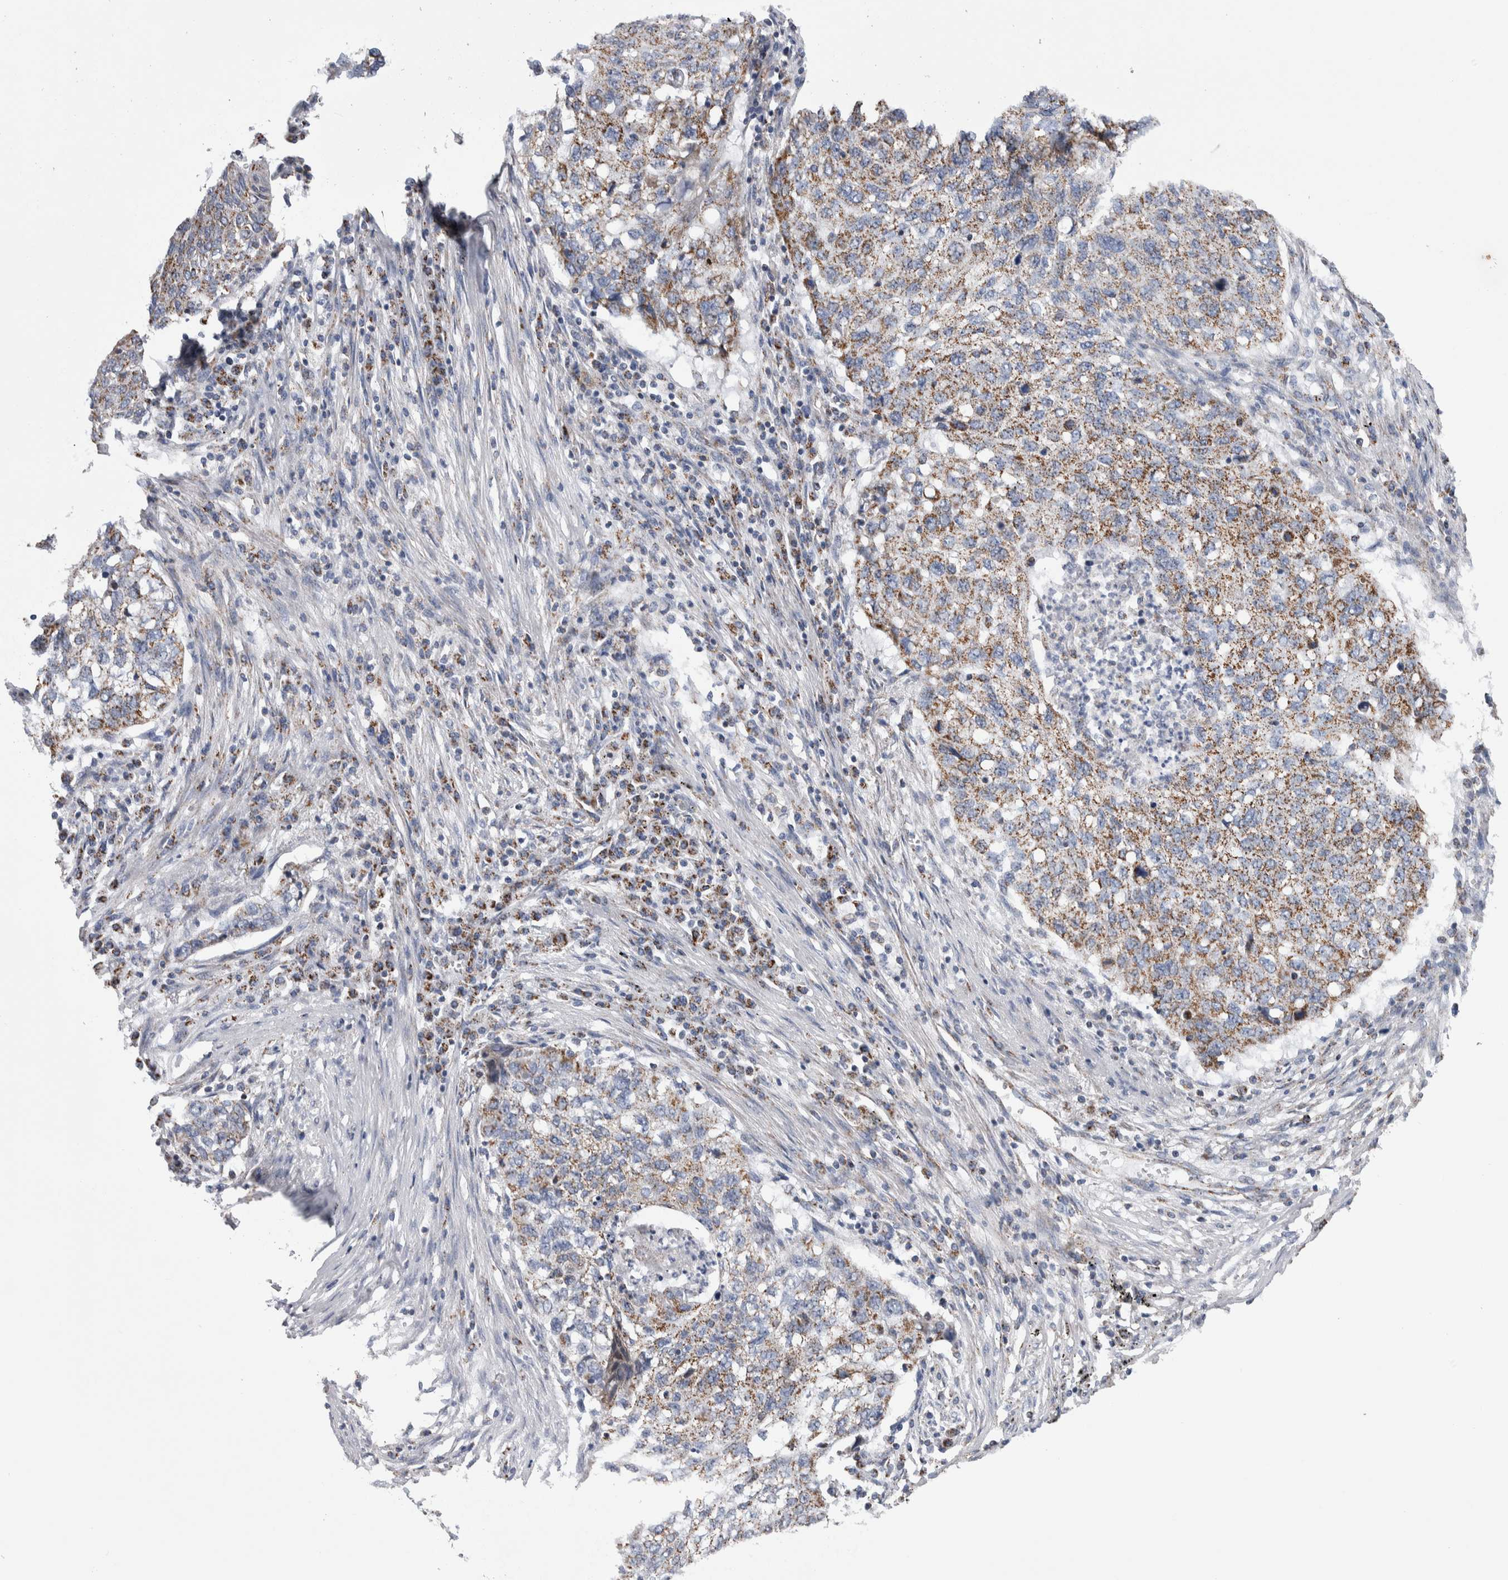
{"staining": {"intensity": "moderate", "quantity": ">75%", "location": "cytoplasmic/membranous"}, "tissue": "lung cancer", "cell_type": "Tumor cells", "image_type": "cancer", "snomed": [{"axis": "morphology", "description": "Squamous cell carcinoma, NOS"}, {"axis": "topography", "description": "Lung"}], "caption": "Immunohistochemical staining of lung cancer exhibits moderate cytoplasmic/membranous protein staining in approximately >75% of tumor cells.", "gene": "ETFA", "patient": {"sex": "female", "age": 63}}